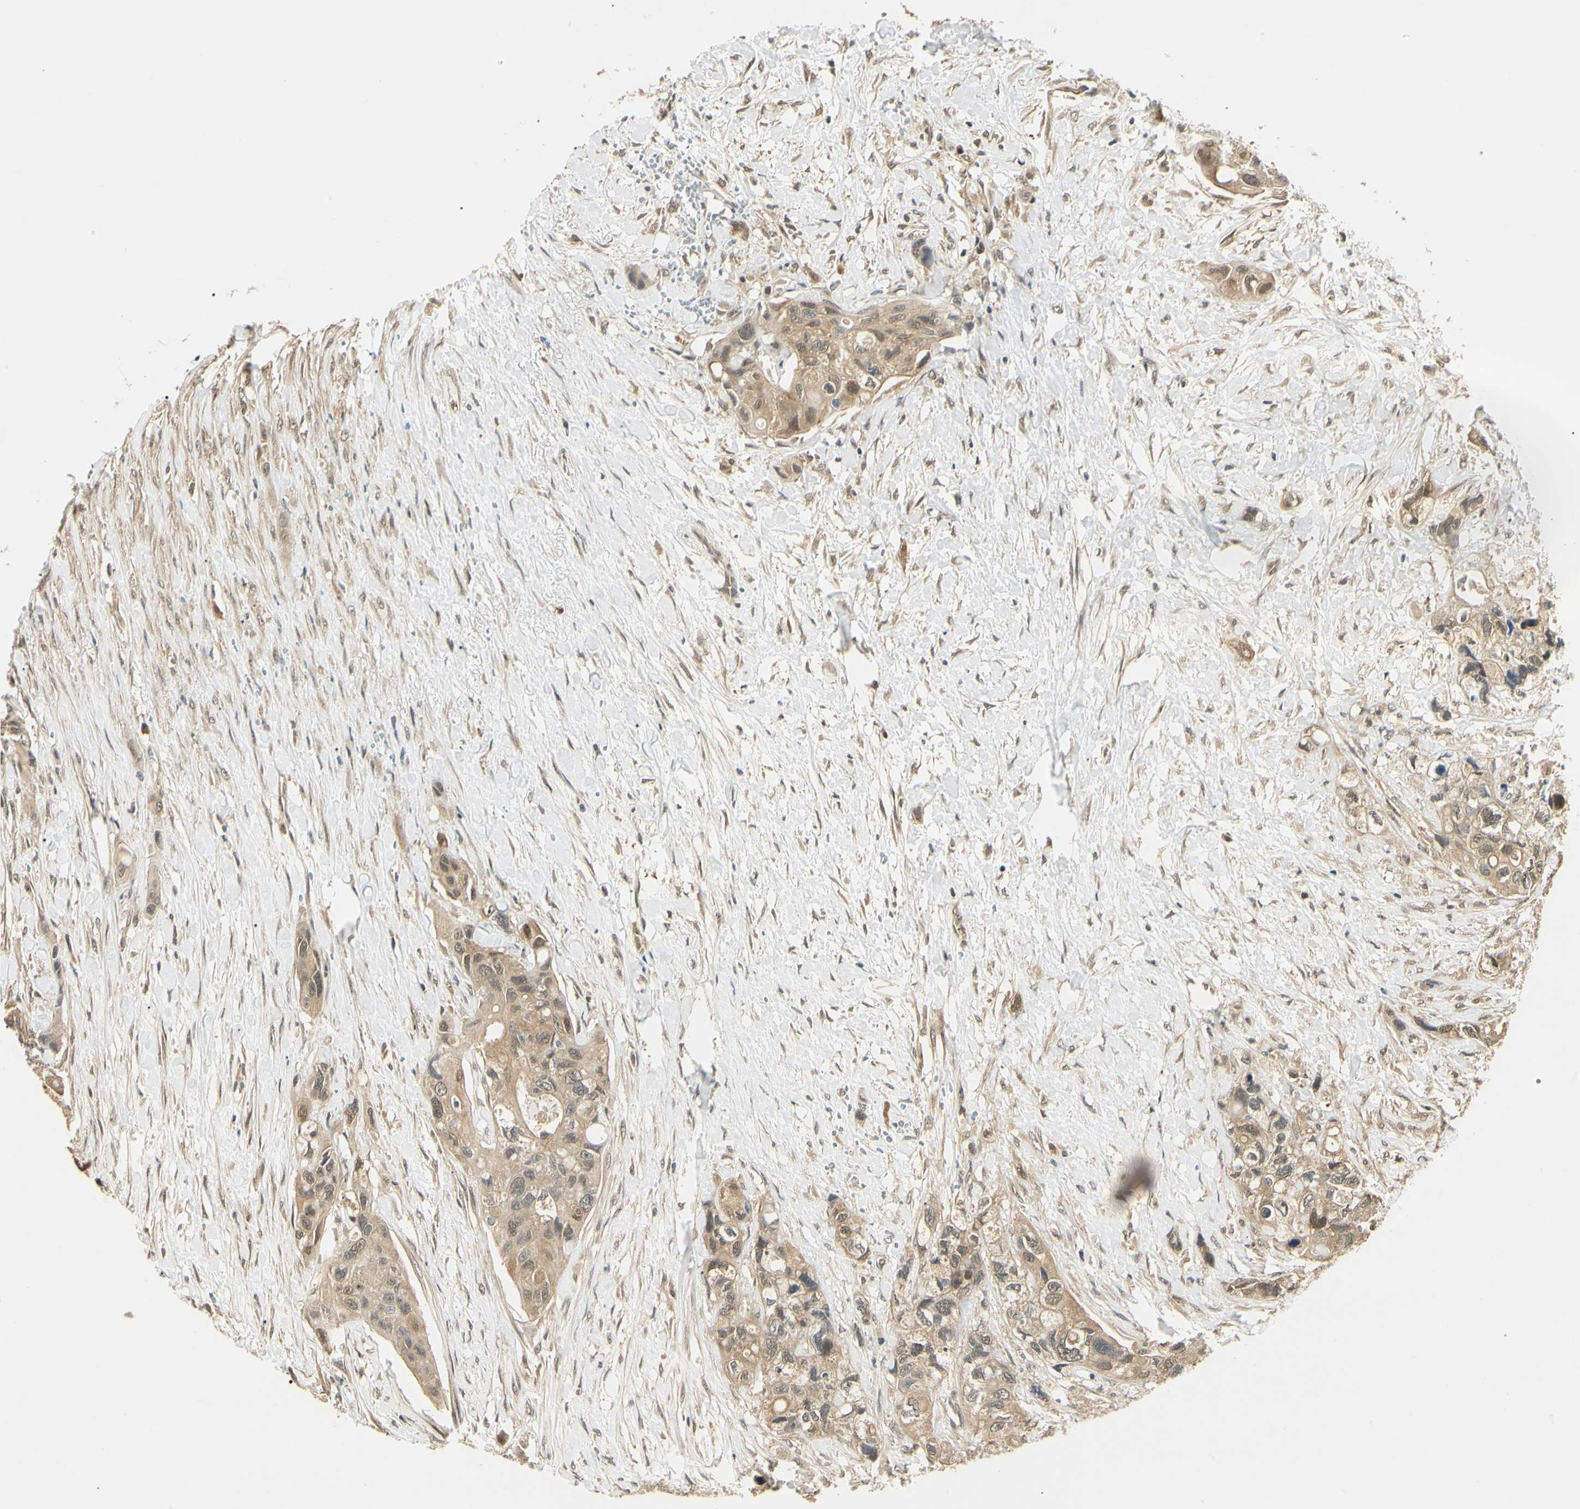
{"staining": {"intensity": "weak", "quantity": ">75%", "location": "cytoplasmic/membranous,nuclear"}, "tissue": "colorectal cancer", "cell_type": "Tumor cells", "image_type": "cancer", "snomed": [{"axis": "morphology", "description": "Adenocarcinoma, NOS"}, {"axis": "topography", "description": "Colon"}], "caption": "Human colorectal cancer stained with a brown dye exhibits weak cytoplasmic/membranous and nuclear positive positivity in about >75% of tumor cells.", "gene": "UBE2Z", "patient": {"sex": "female", "age": 57}}